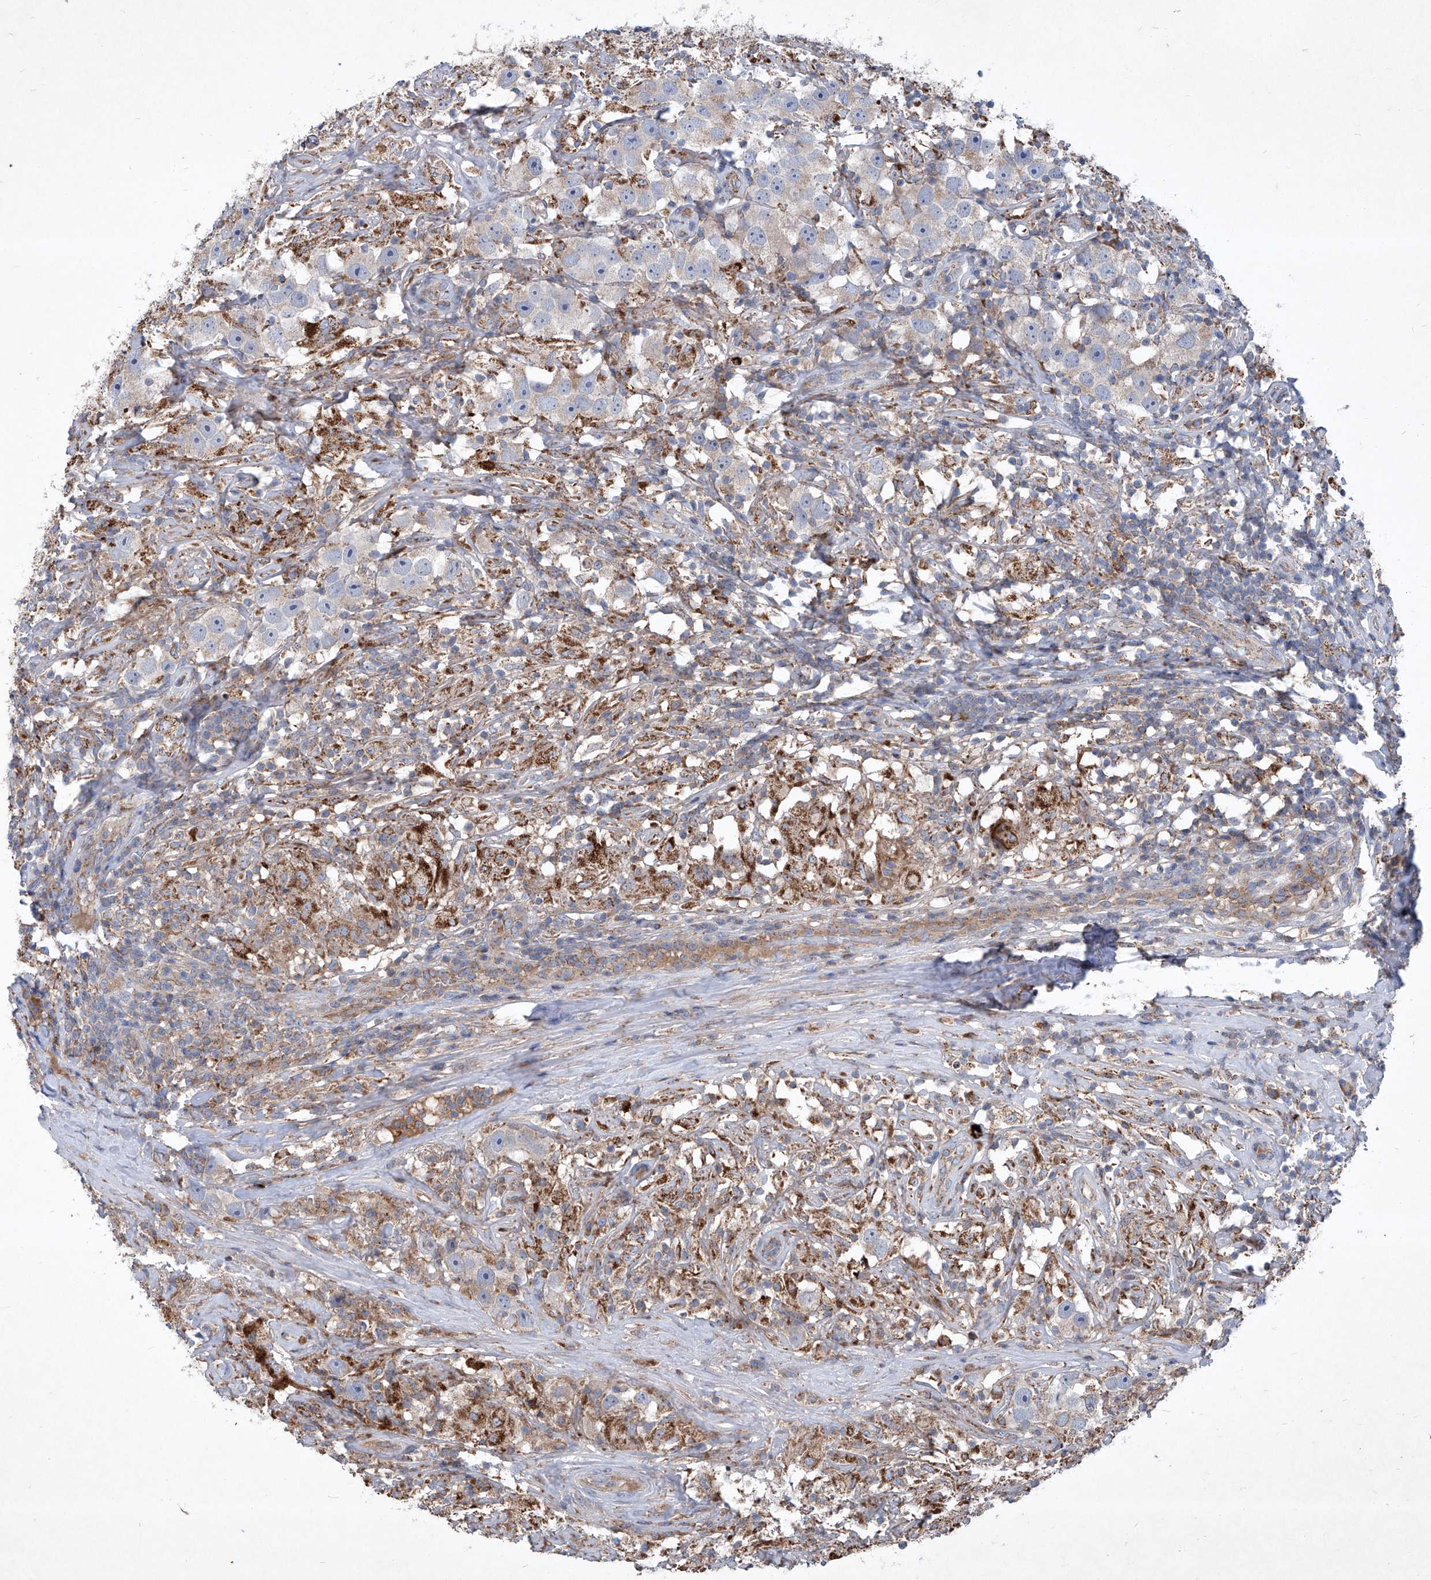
{"staining": {"intensity": "weak", "quantity": "<25%", "location": "cytoplasmic/membranous"}, "tissue": "testis cancer", "cell_type": "Tumor cells", "image_type": "cancer", "snomed": [{"axis": "morphology", "description": "Seminoma, NOS"}, {"axis": "topography", "description": "Testis"}], "caption": "Image shows no protein staining in tumor cells of testis cancer (seminoma) tissue.", "gene": "EPHA8", "patient": {"sex": "male", "age": 49}}